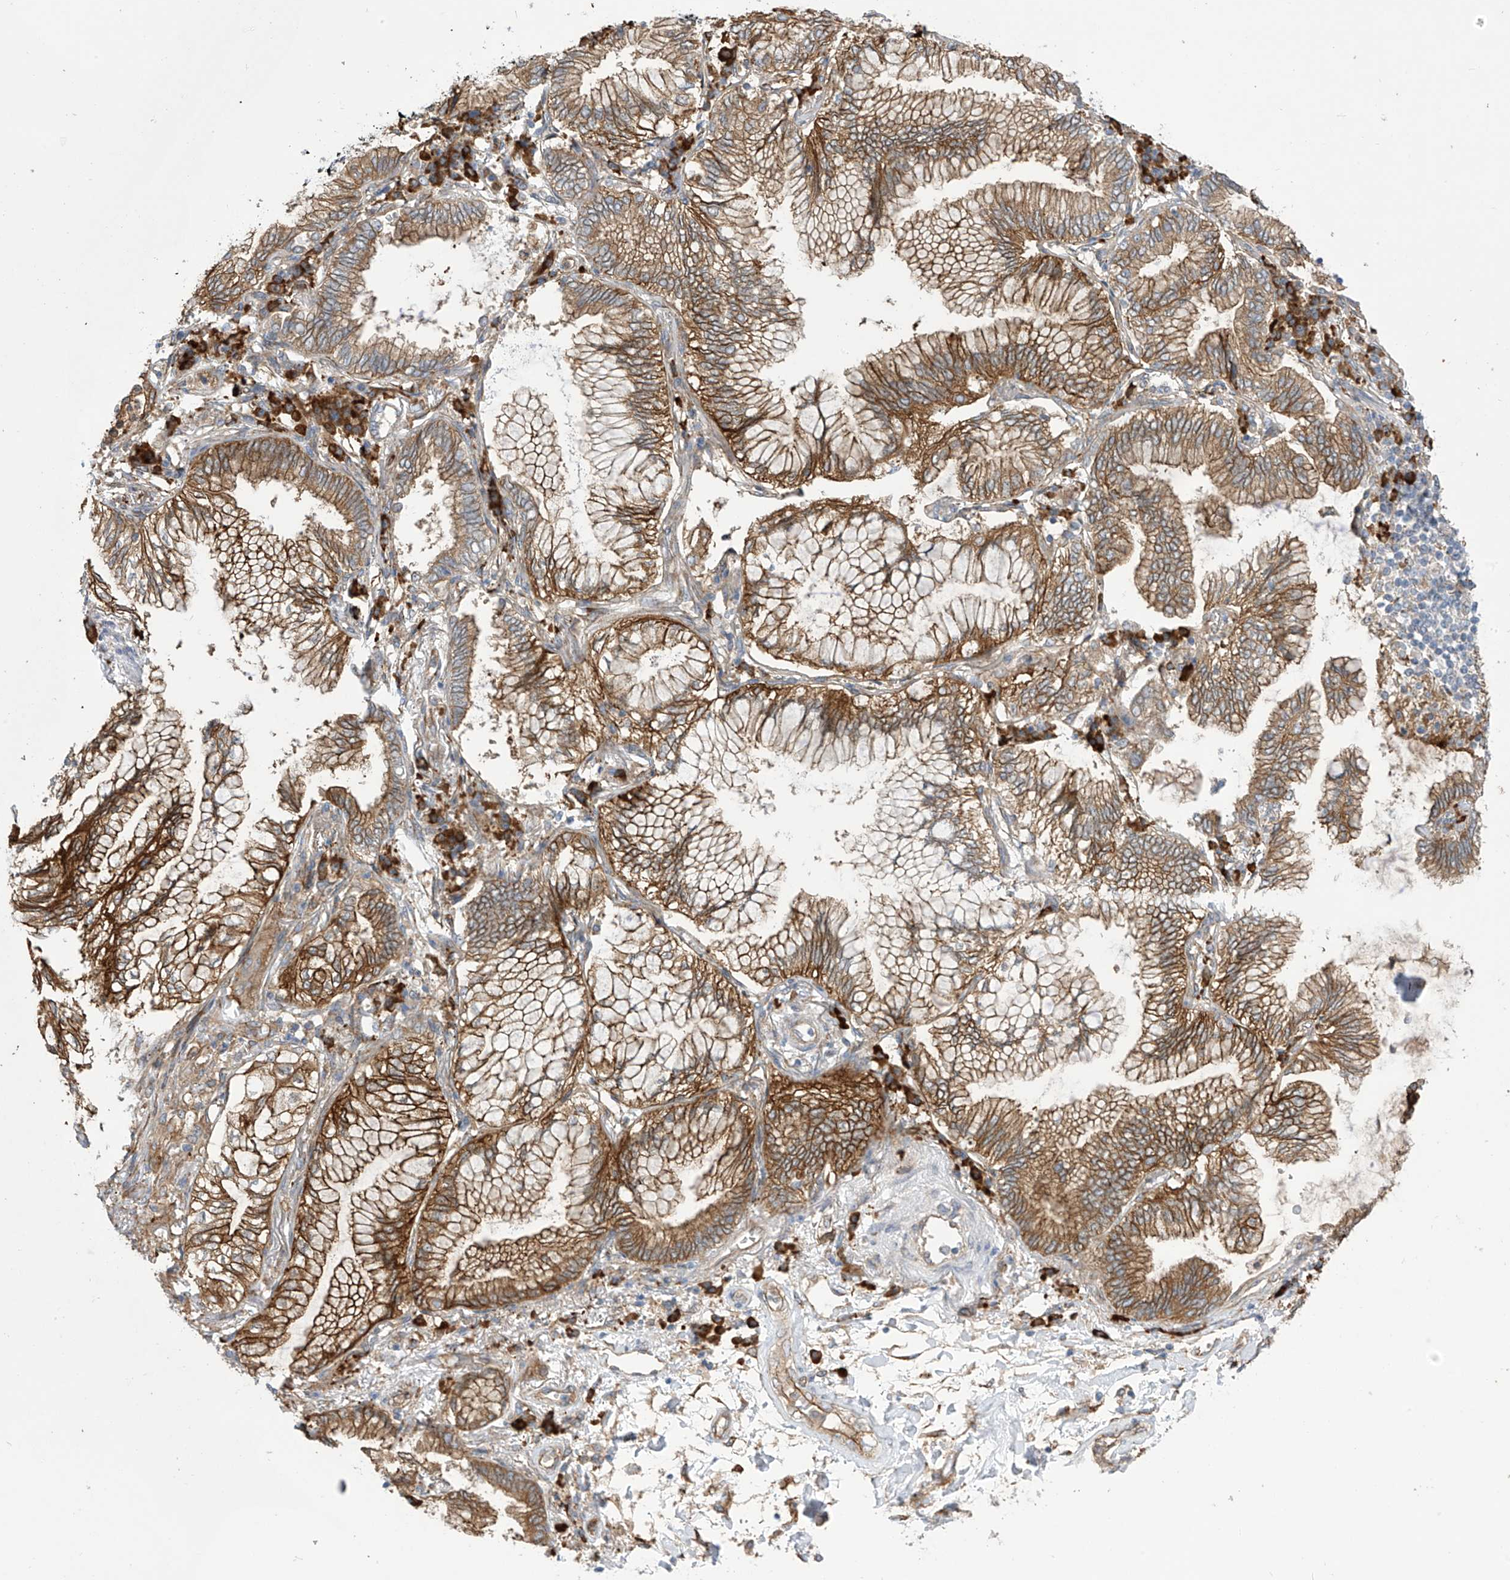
{"staining": {"intensity": "strong", "quantity": "25%-75%", "location": "cytoplasmic/membranous"}, "tissue": "lung cancer", "cell_type": "Tumor cells", "image_type": "cancer", "snomed": [{"axis": "morphology", "description": "Adenocarcinoma, NOS"}, {"axis": "topography", "description": "Lung"}], "caption": "Strong cytoplasmic/membranous protein expression is present in about 25%-75% of tumor cells in adenocarcinoma (lung). The protein is shown in brown color, while the nuclei are stained blue.", "gene": "KIAA1522", "patient": {"sex": "female", "age": 70}}